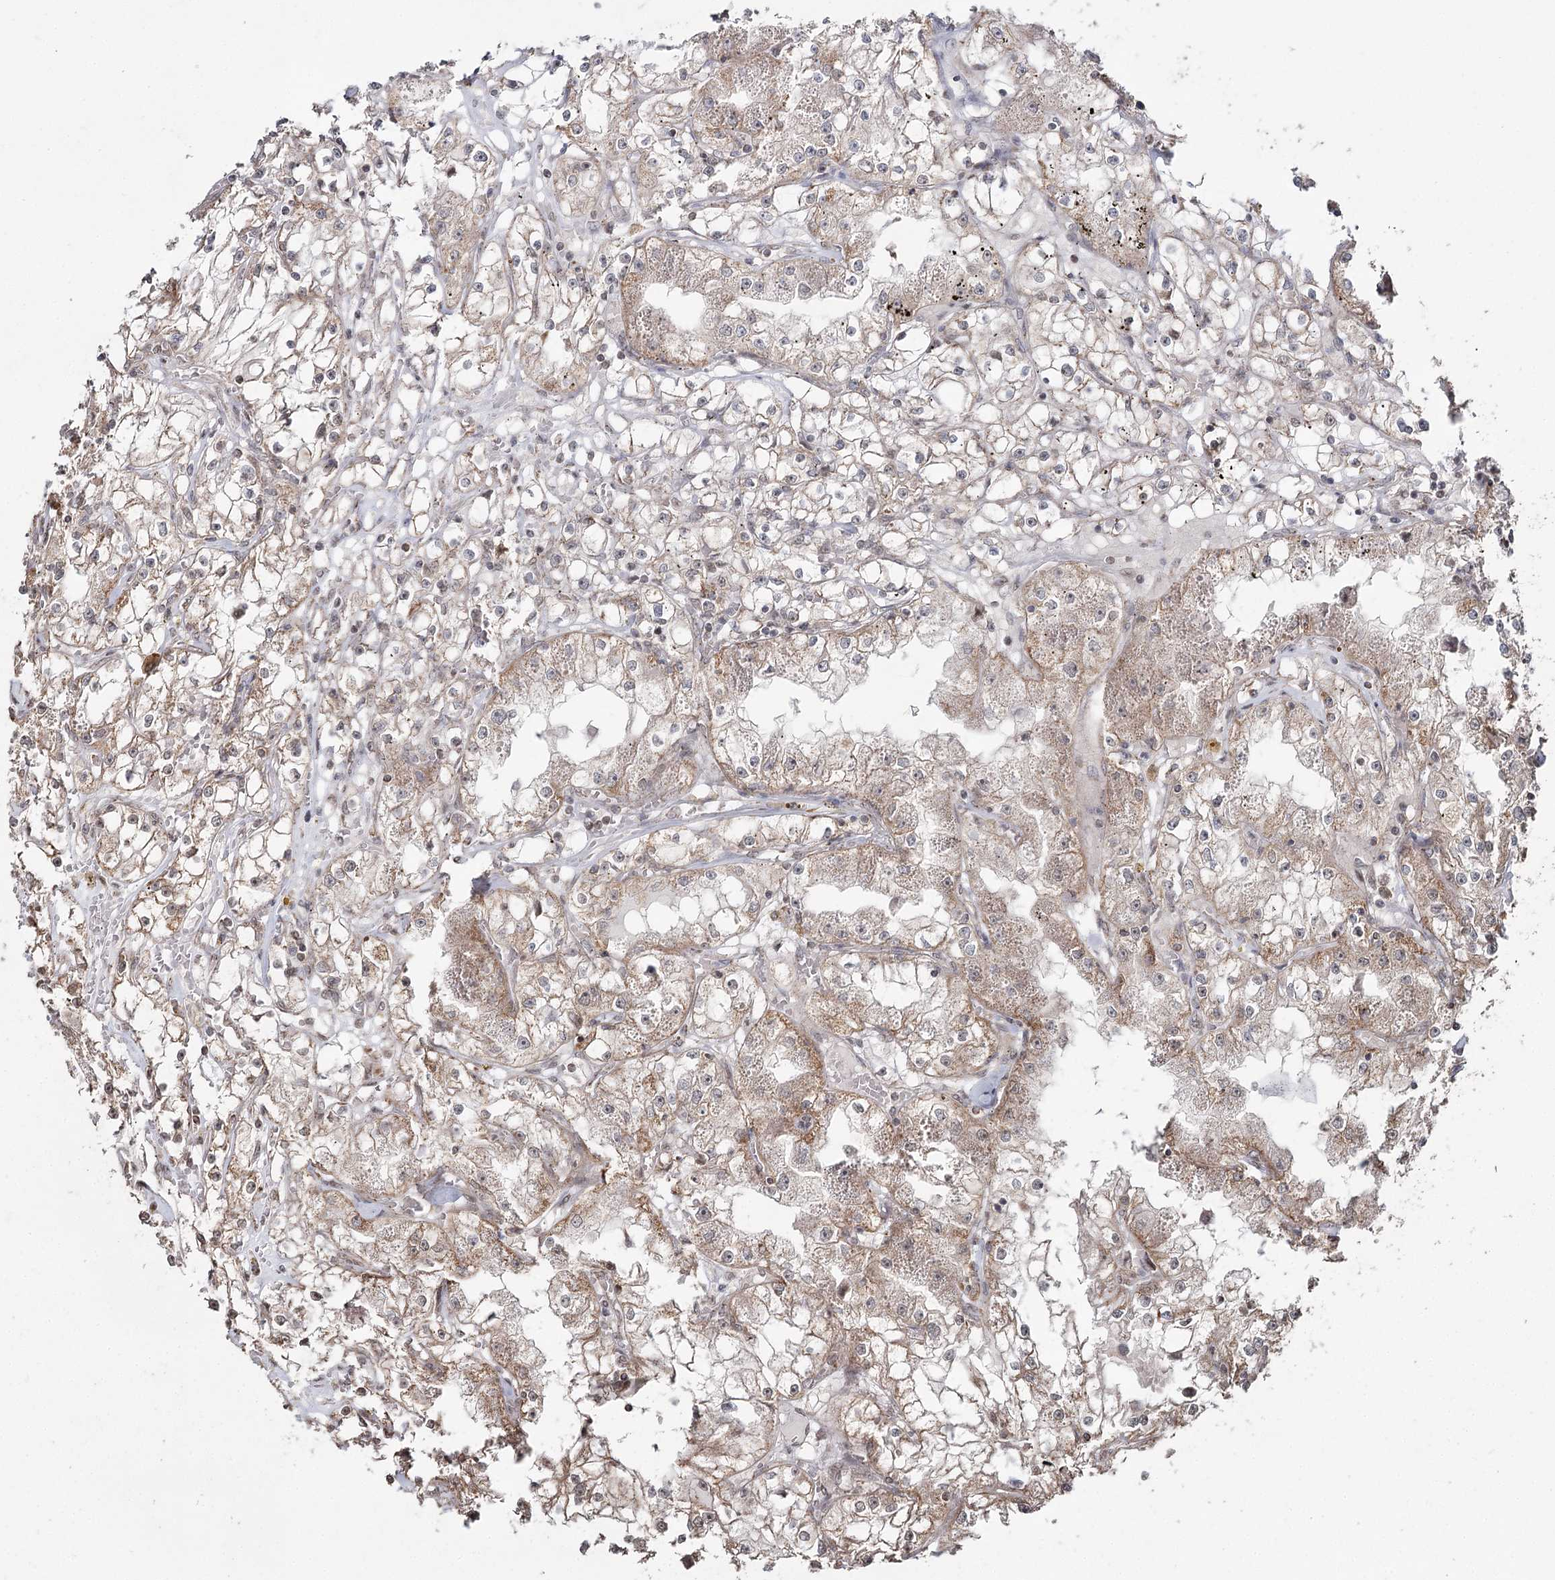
{"staining": {"intensity": "moderate", "quantity": "25%-75%", "location": "cytoplasmic/membranous"}, "tissue": "renal cancer", "cell_type": "Tumor cells", "image_type": "cancer", "snomed": [{"axis": "morphology", "description": "Adenocarcinoma, NOS"}, {"axis": "topography", "description": "Kidney"}], "caption": "Protein analysis of renal cancer (adenocarcinoma) tissue exhibits moderate cytoplasmic/membranous staining in approximately 25%-75% of tumor cells. The protein is stained brown, and the nuclei are stained in blue (DAB (3,3'-diaminobenzidine) IHC with brightfield microscopy, high magnification).", "gene": "PDHX", "patient": {"sex": "male", "age": 56}}